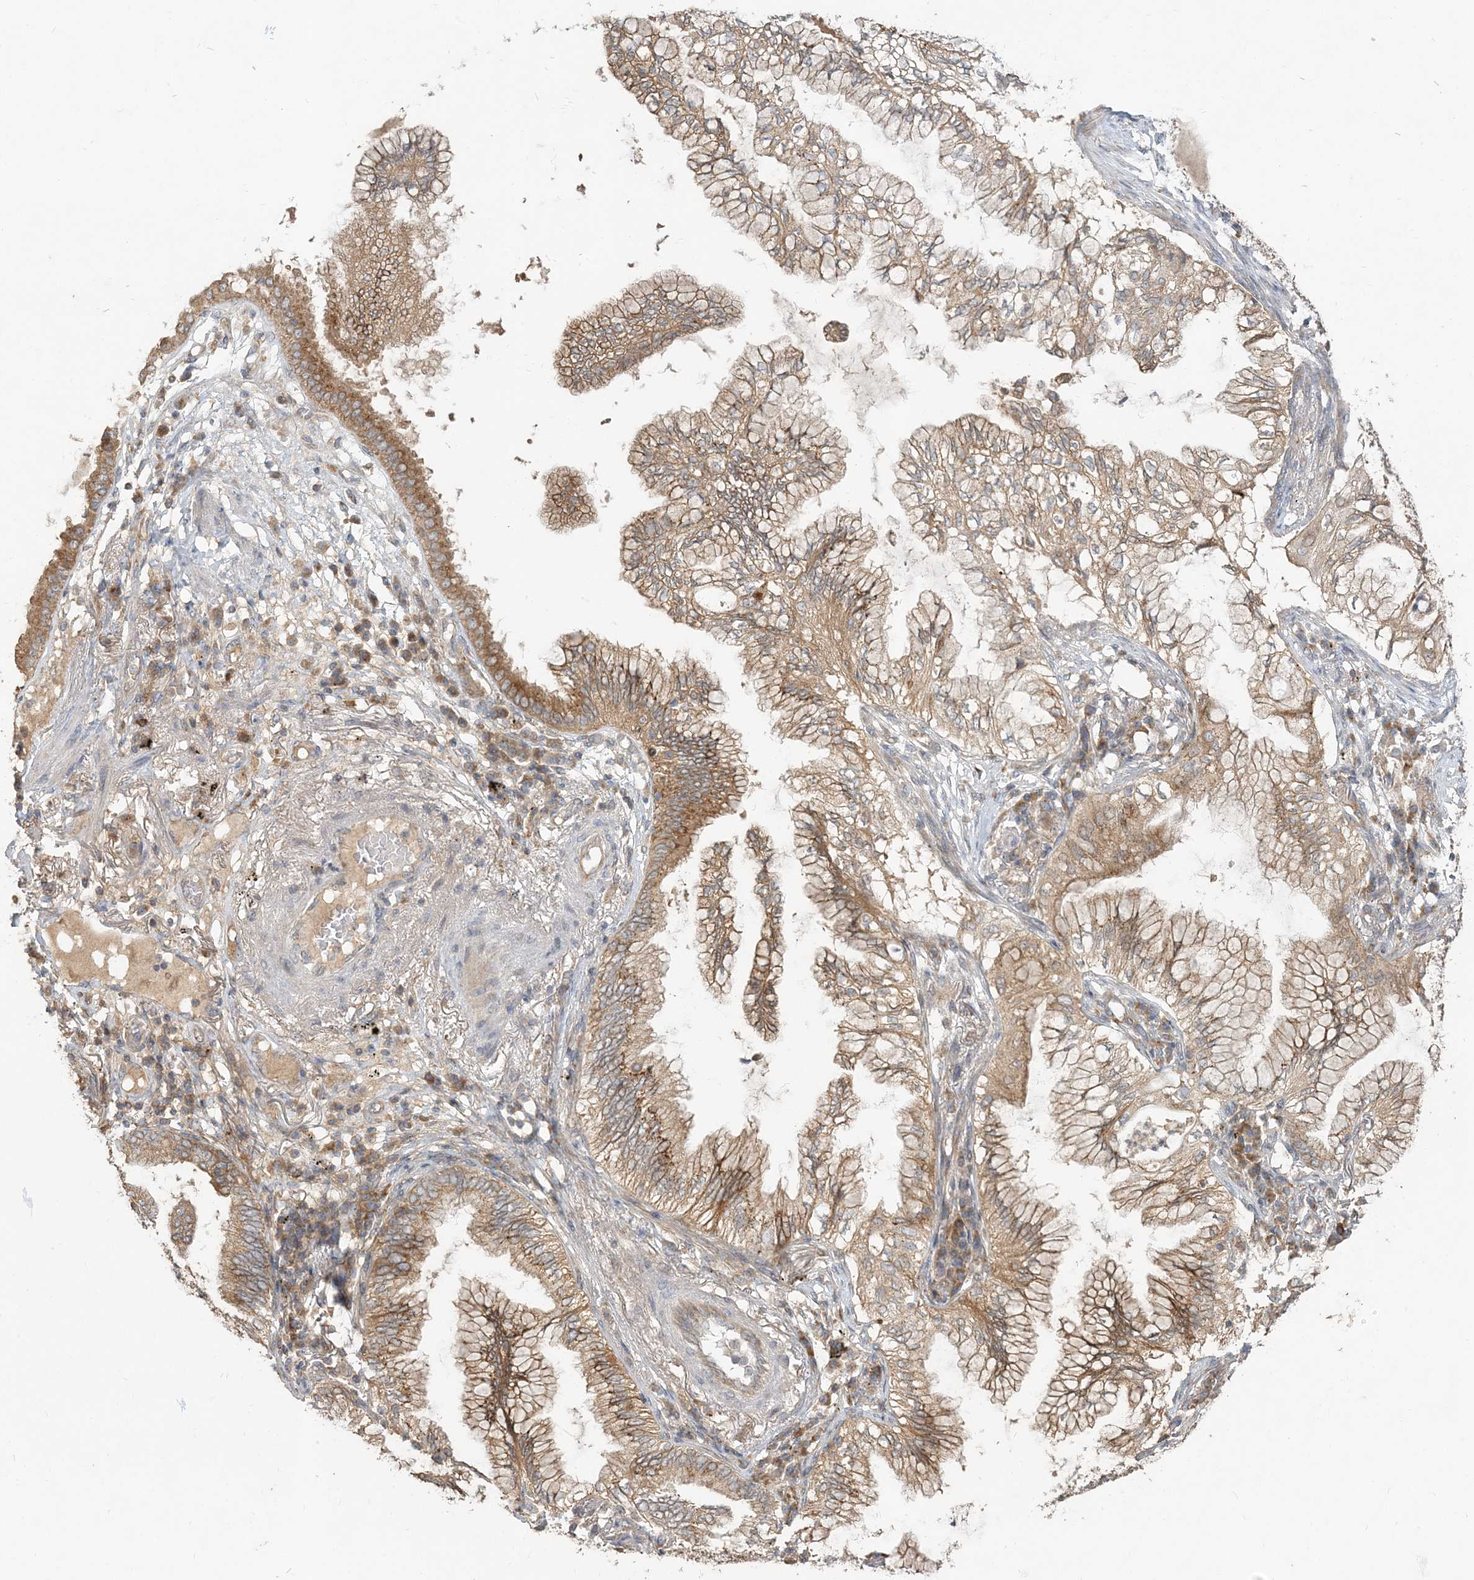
{"staining": {"intensity": "moderate", "quantity": ">75%", "location": "cytoplasmic/membranous"}, "tissue": "lung cancer", "cell_type": "Tumor cells", "image_type": "cancer", "snomed": [{"axis": "morphology", "description": "Normal tissue, NOS"}, {"axis": "morphology", "description": "Adenocarcinoma, NOS"}, {"axis": "topography", "description": "Bronchus"}, {"axis": "topography", "description": "Lung"}], "caption": "Immunohistochemical staining of human lung adenocarcinoma exhibits medium levels of moderate cytoplasmic/membranous positivity in approximately >75% of tumor cells.", "gene": "RAB14", "patient": {"sex": "female", "age": 70}}